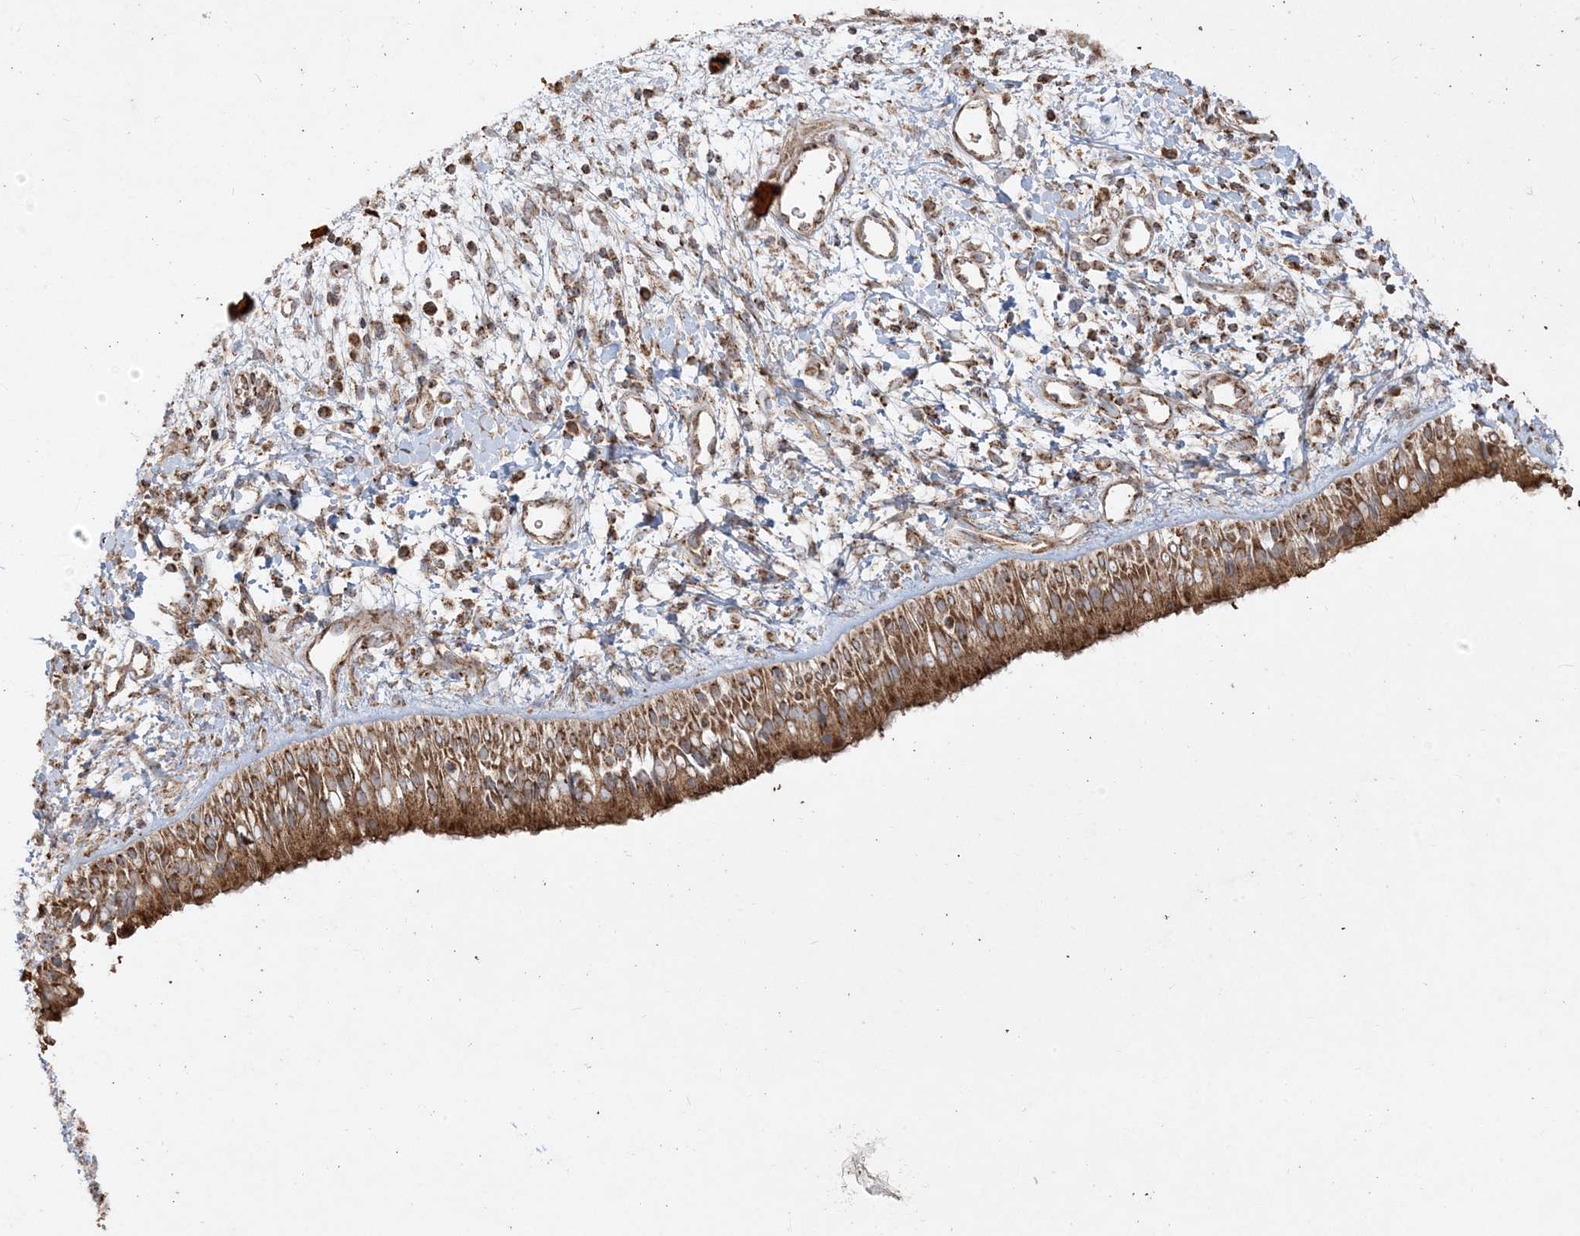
{"staining": {"intensity": "strong", "quantity": ">75%", "location": "cytoplasmic/membranous"}, "tissue": "nasopharynx", "cell_type": "Respiratory epithelial cells", "image_type": "normal", "snomed": [{"axis": "morphology", "description": "Normal tissue, NOS"}, {"axis": "topography", "description": "Nasopharynx"}], "caption": "Nasopharynx stained for a protein (brown) reveals strong cytoplasmic/membranous positive expression in about >75% of respiratory epithelial cells.", "gene": "AARS2", "patient": {"sex": "male", "age": 22}}